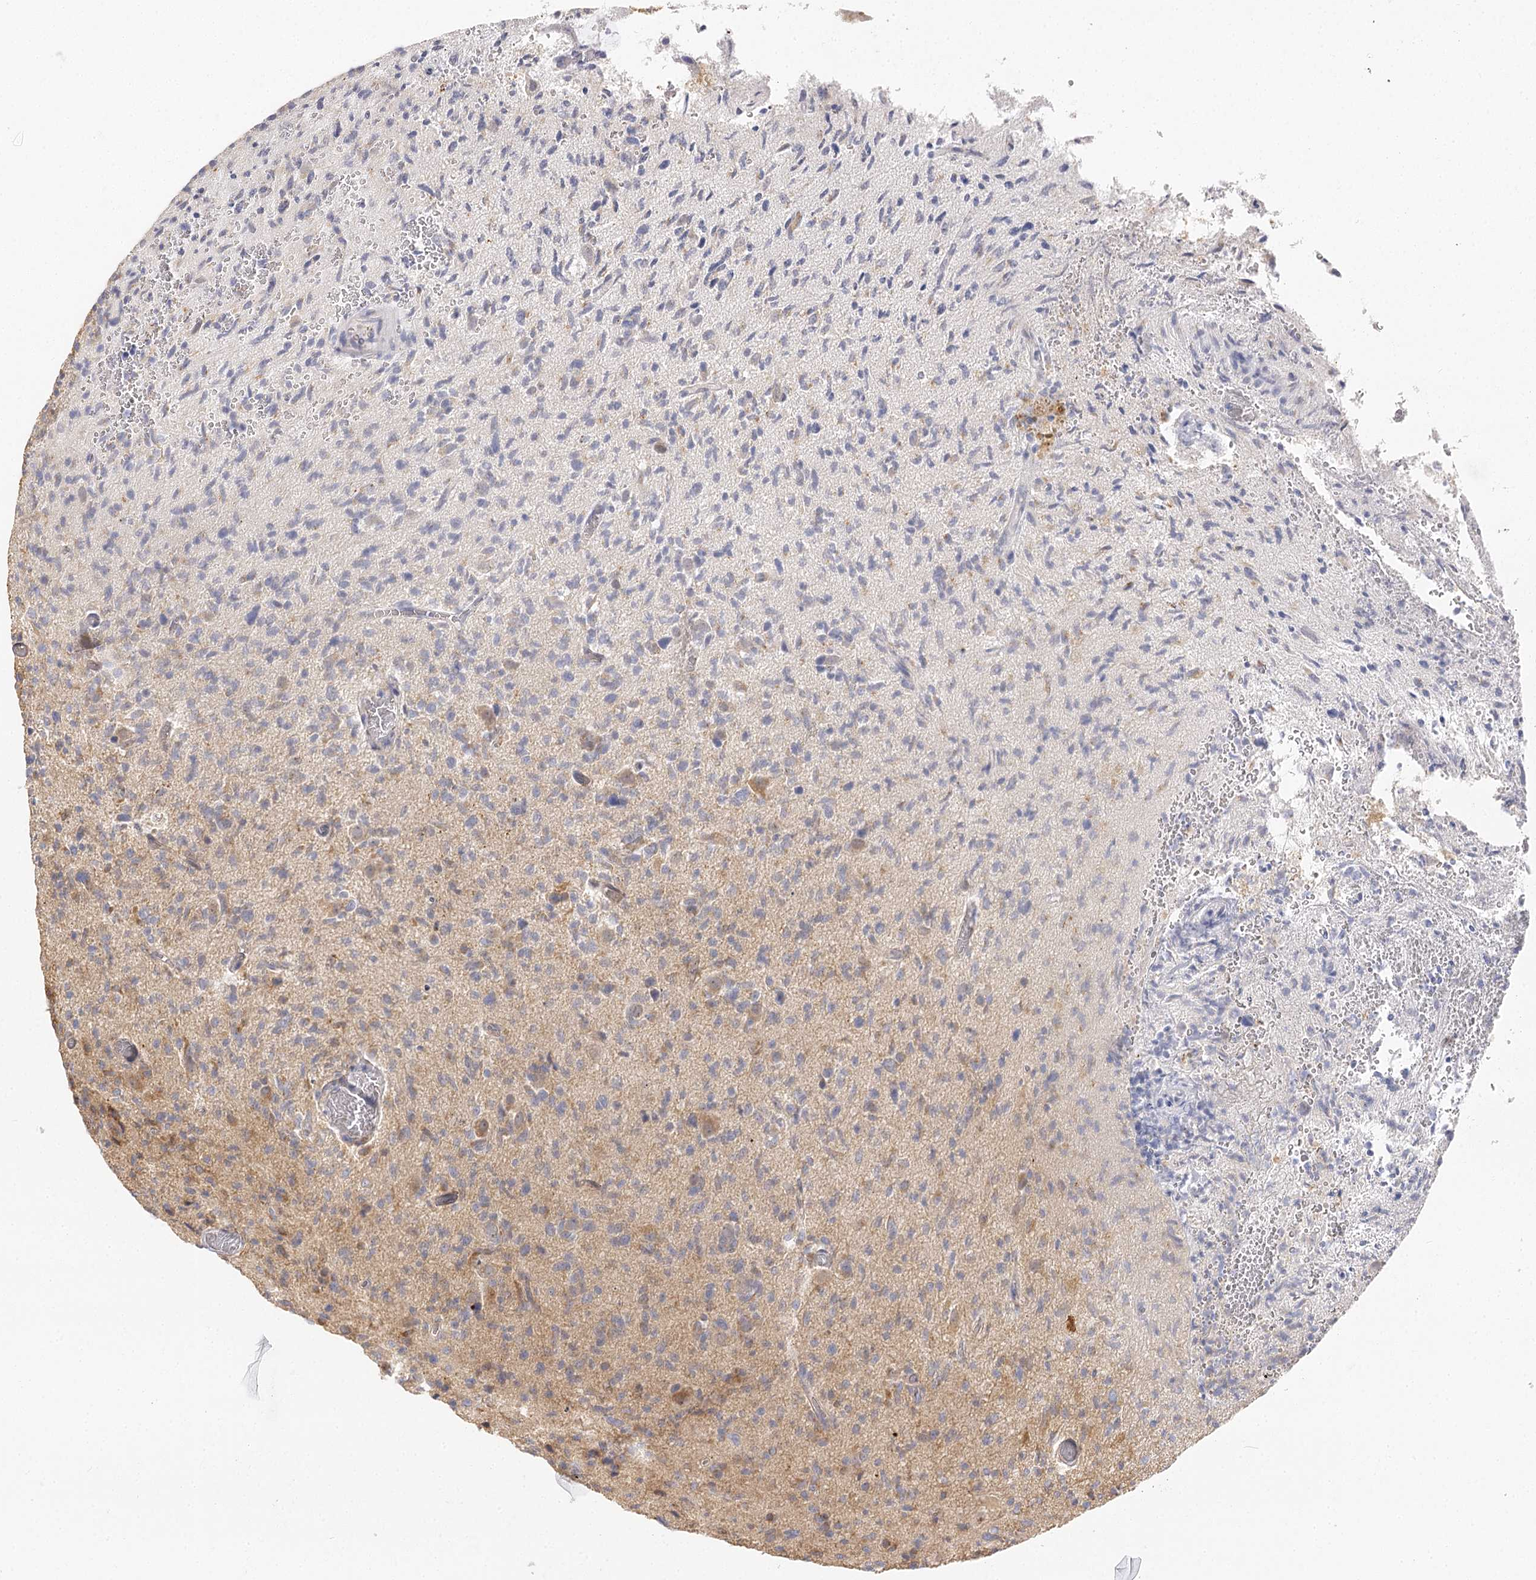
{"staining": {"intensity": "moderate", "quantity": "<25%", "location": "cytoplasmic/membranous"}, "tissue": "glioma", "cell_type": "Tumor cells", "image_type": "cancer", "snomed": [{"axis": "morphology", "description": "Glioma, malignant, High grade"}, {"axis": "topography", "description": "Brain"}], "caption": "Glioma tissue displays moderate cytoplasmic/membranous expression in about <25% of tumor cells, visualized by immunohistochemistry.", "gene": "SEC24B", "patient": {"sex": "female", "age": 57}}